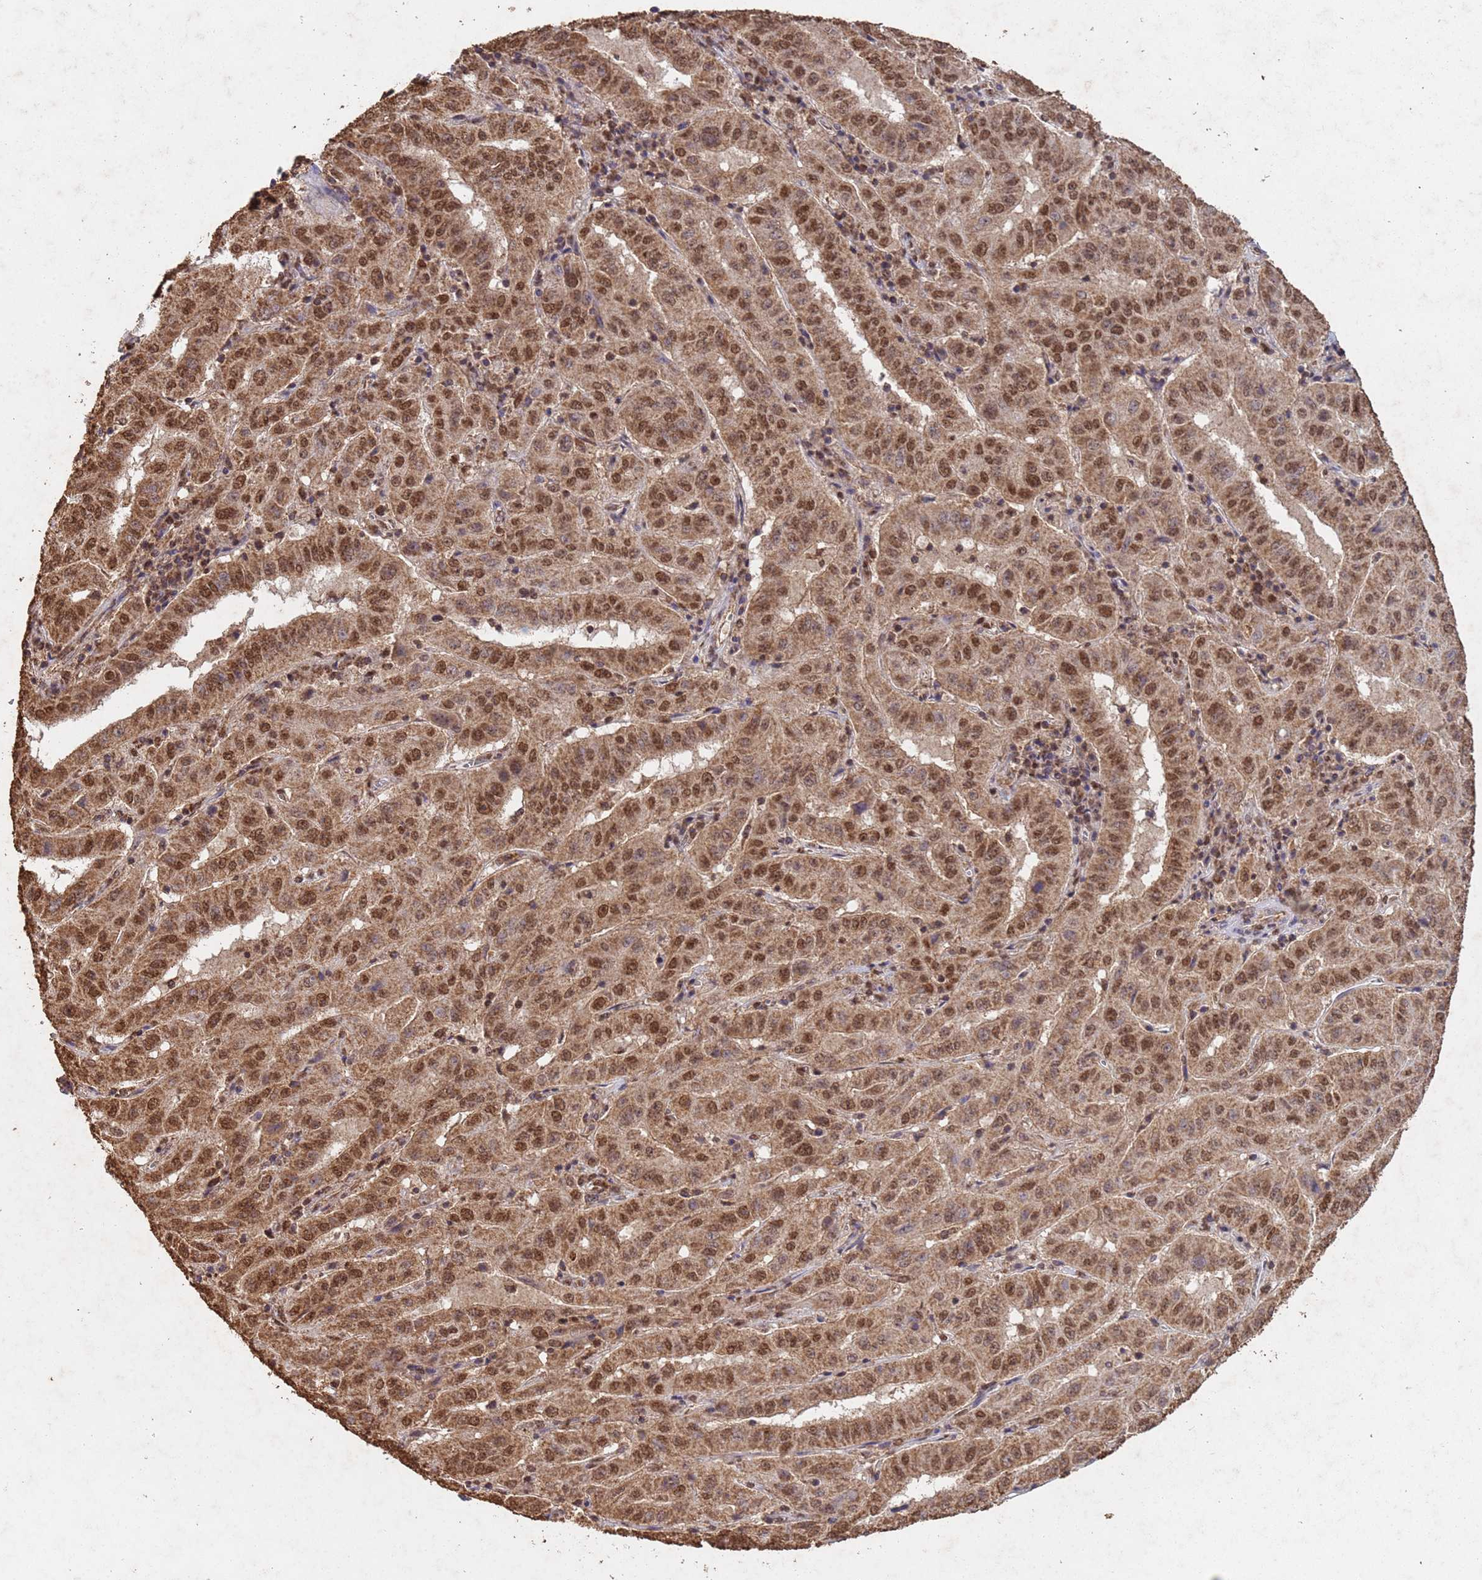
{"staining": {"intensity": "moderate", "quantity": ">75%", "location": "nuclear"}, "tissue": "pancreatic cancer", "cell_type": "Tumor cells", "image_type": "cancer", "snomed": [{"axis": "morphology", "description": "Adenocarcinoma, NOS"}, {"axis": "topography", "description": "Pancreas"}], "caption": "Adenocarcinoma (pancreatic) stained with DAB immunohistochemistry reveals medium levels of moderate nuclear staining in about >75% of tumor cells.", "gene": "HDAC10", "patient": {"sex": "male", "age": 63}}